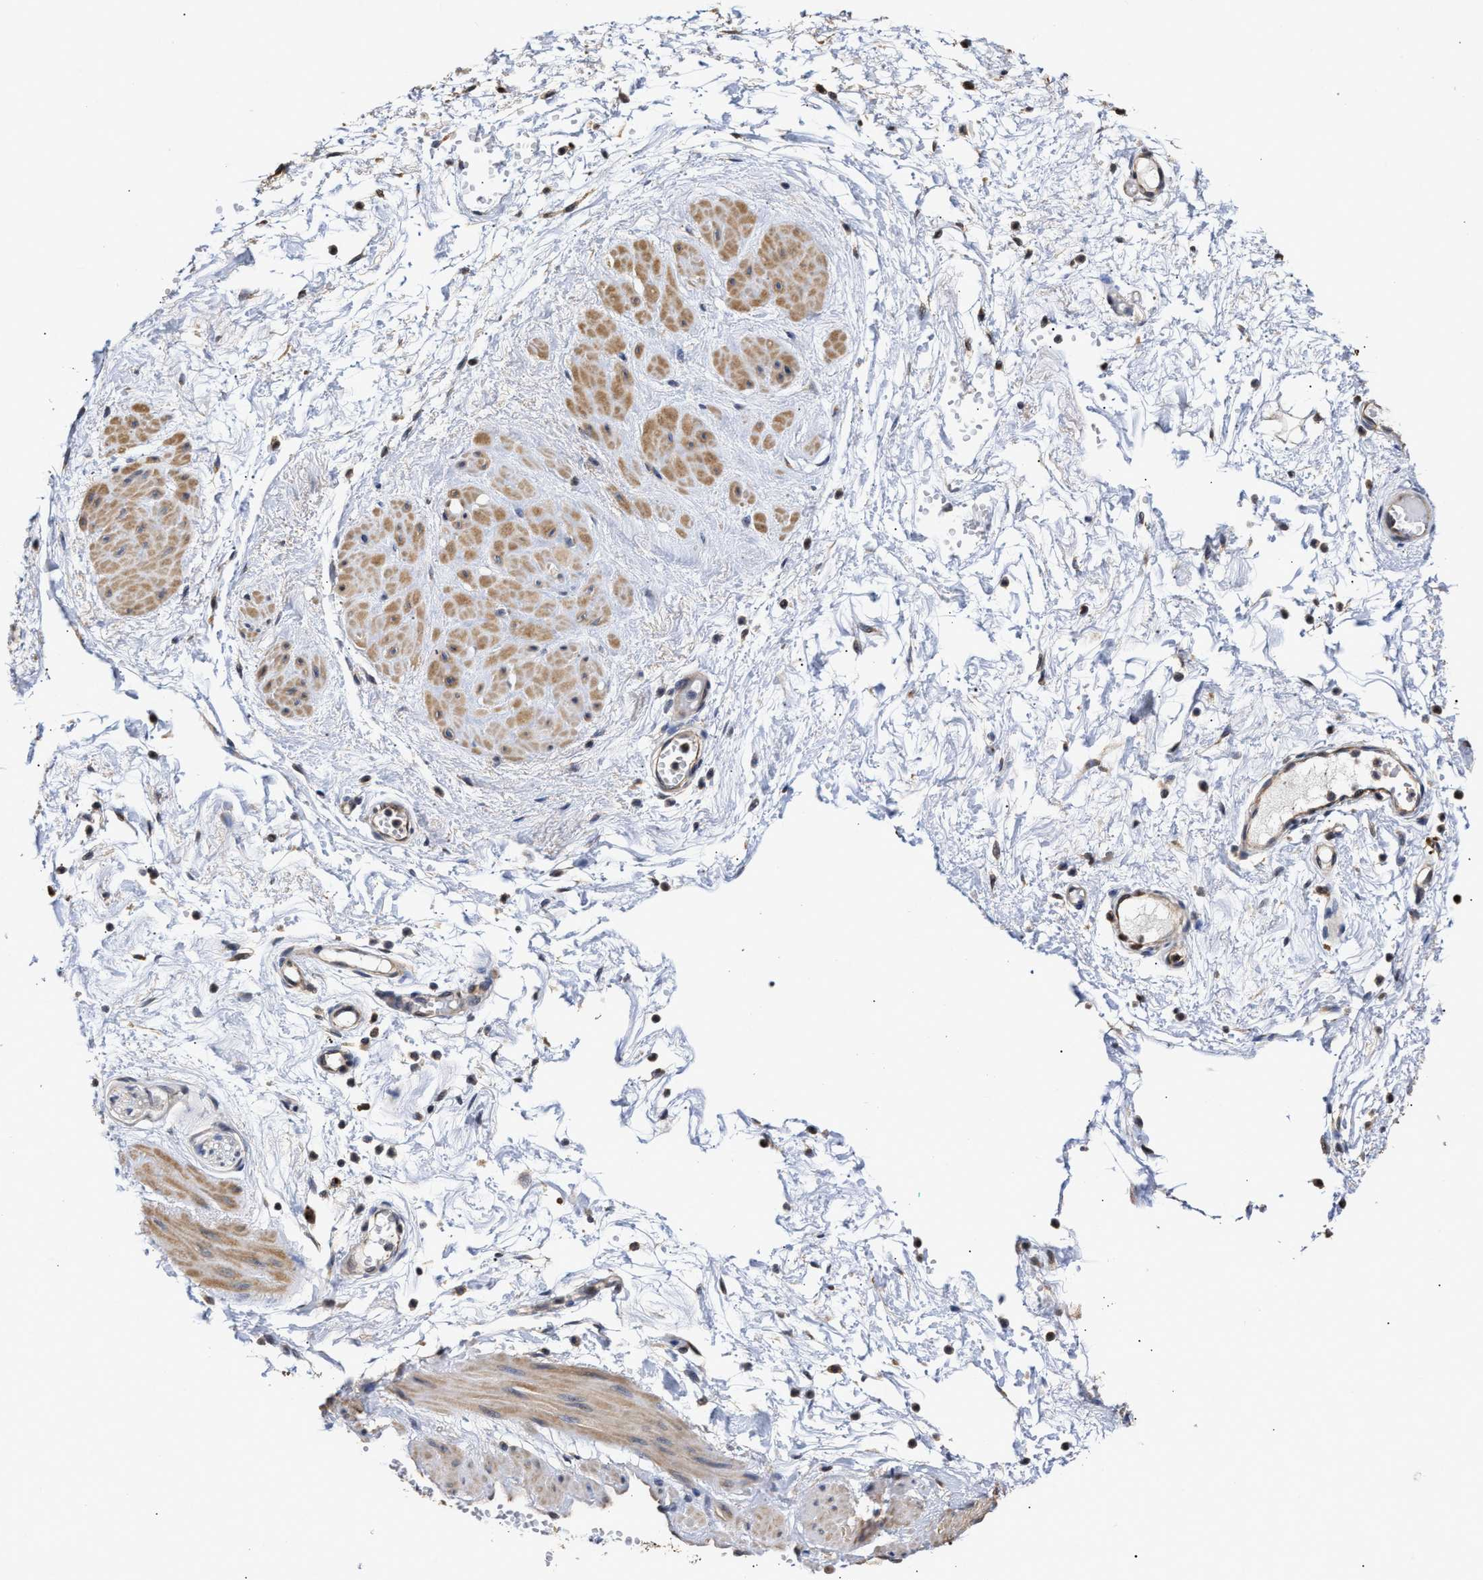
{"staining": {"intensity": "weak", "quantity": "25%-75%", "location": "cytoplasmic/membranous"}, "tissue": "adipose tissue", "cell_type": "Adipocytes", "image_type": "normal", "snomed": [{"axis": "morphology", "description": "Normal tissue, NOS"}, {"axis": "topography", "description": "Soft tissue"}, {"axis": "topography", "description": "Vascular tissue"}], "caption": "Protein analysis of unremarkable adipose tissue demonstrates weak cytoplasmic/membranous expression in approximately 25%-75% of adipocytes.", "gene": "GOSR1", "patient": {"sex": "female", "age": 35}}